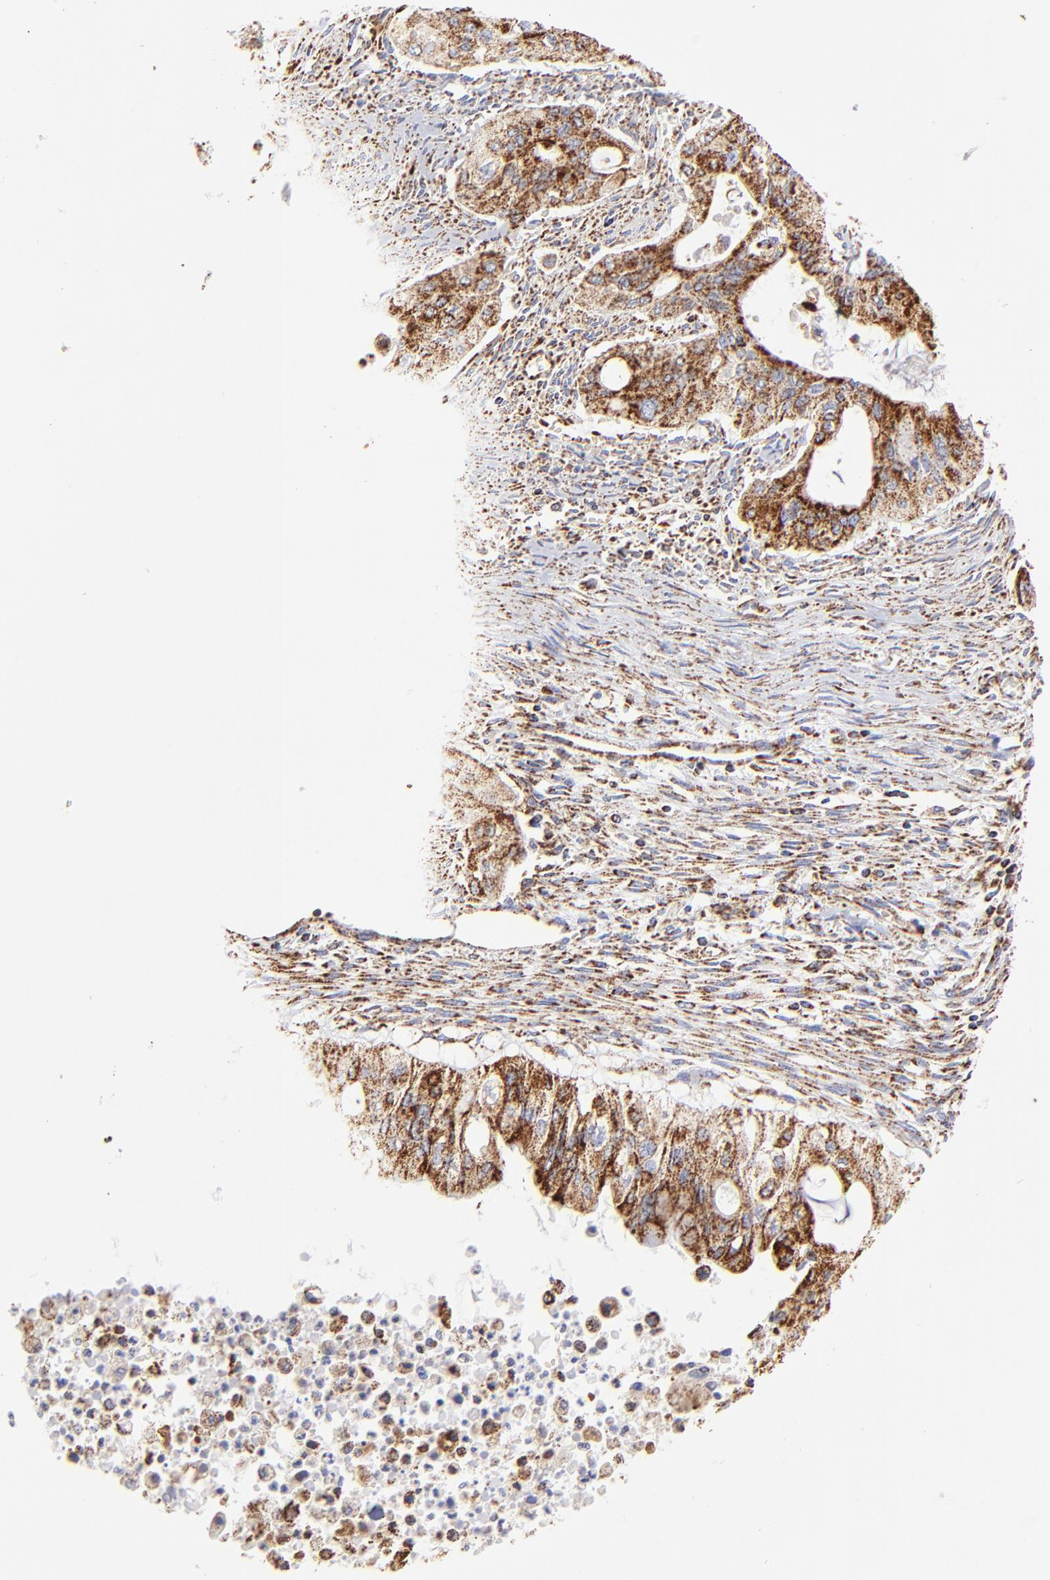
{"staining": {"intensity": "strong", "quantity": ">75%", "location": "cytoplasmic/membranous"}, "tissue": "pancreatic cancer", "cell_type": "Tumor cells", "image_type": "cancer", "snomed": [{"axis": "morphology", "description": "Adenocarcinoma, NOS"}, {"axis": "topography", "description": "Pancreas"}], "caption": "Human pancreatic adenocarcinoma stained with a brown dye displays strong cytoplasmic/membranous positive staining in approximately >75% of tumor cells.", "gene": "ECH1", "patient": {"sex": "male", "age": 77}}